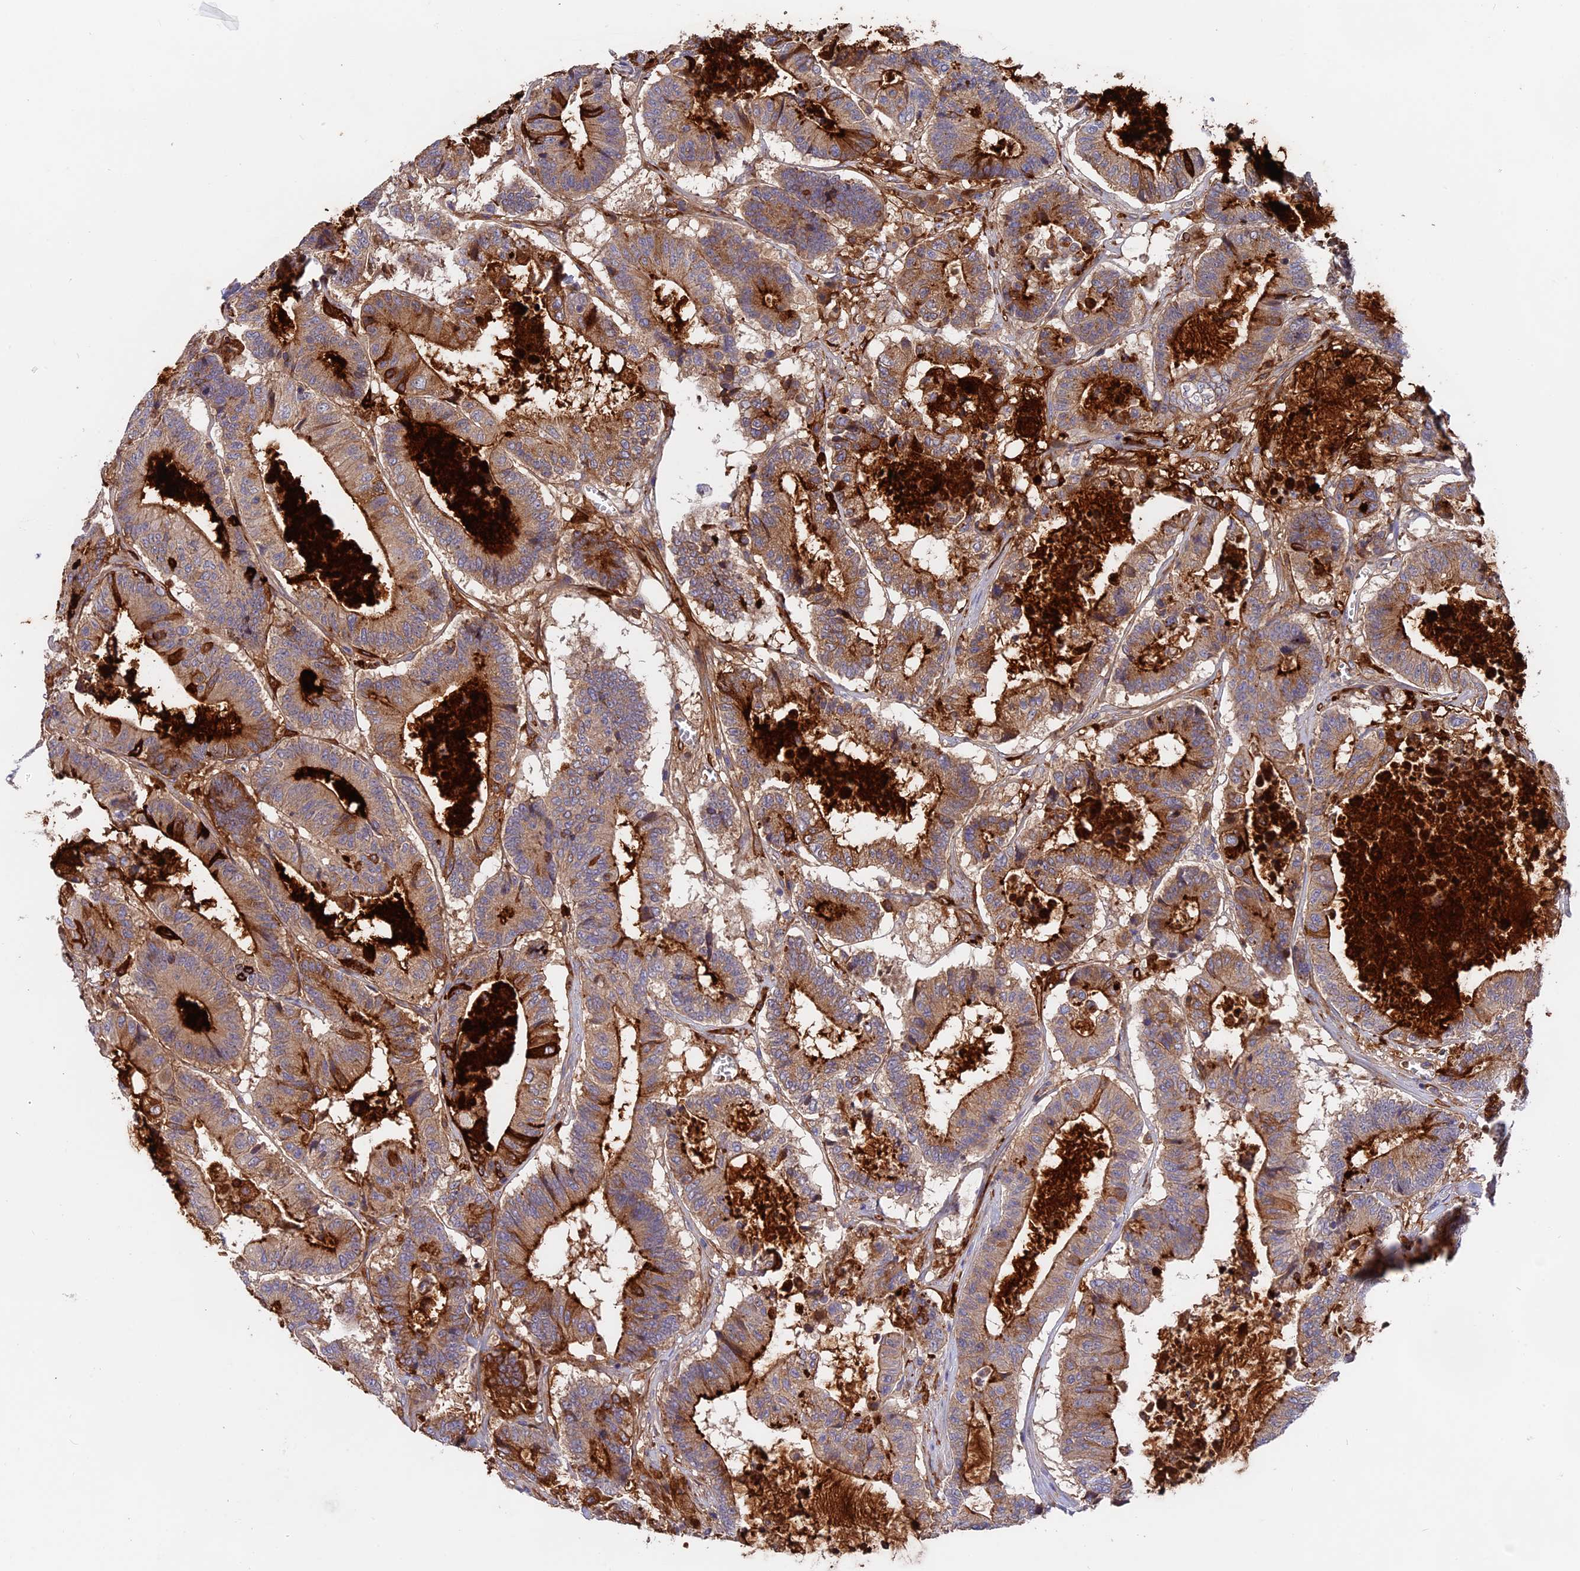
{"staining": {"intensity": "moderate", "quantity": ">75%", "location": "cytoplasmic/membranous"}, "tissue": "colorectal cancer", "cell_type": "Tumor cells", "image_type": "cancer", "snomed": [{"axis": "morphology", "description": "Adenocarcinoma, NOS"}, {"axis": "topography", "description": "Colon"}], "caption": "High-power microscopy captured an IHC histopathology image of colorectal cancer, revealing moderate cytoplasmic/membranous expression in approximately >75% of tumor cells. (DAB (3,3'-diaminobenzidine) IHC, brown staining for protein, blue staining for nuclei).", "gene": "TENT4B", "patient": {"sex": "female", "age": 84}}